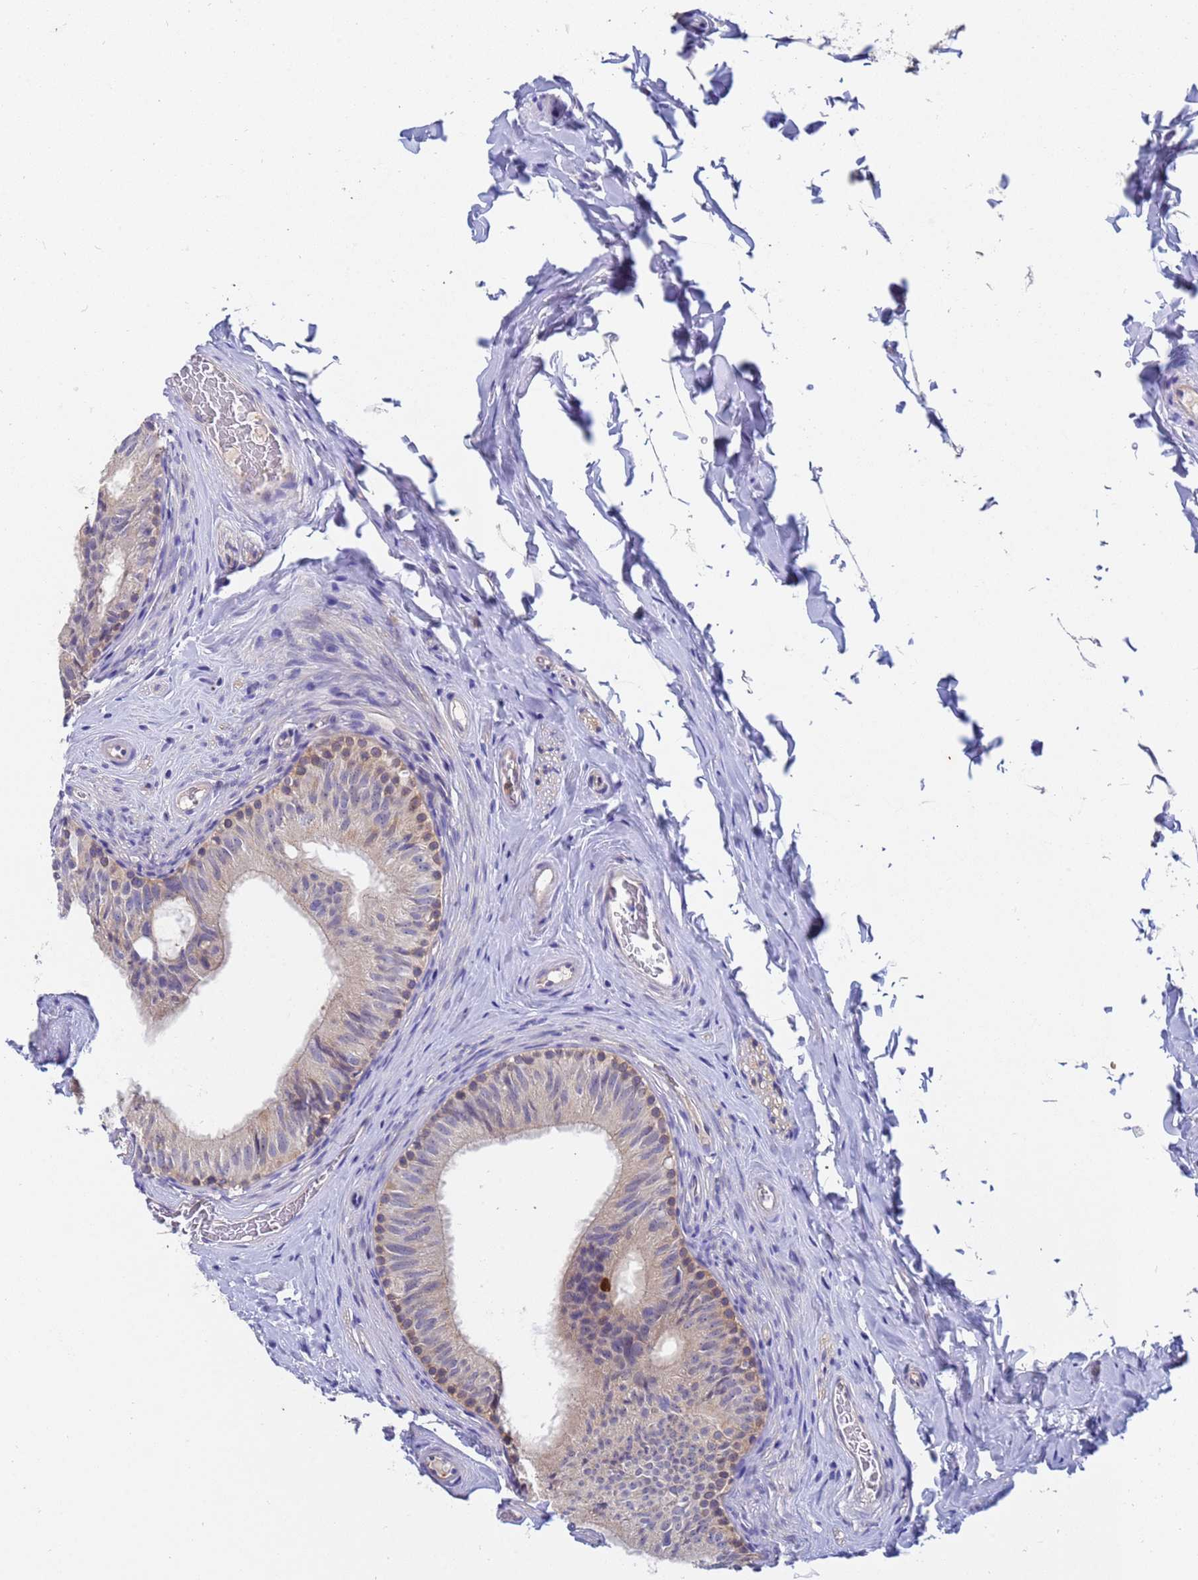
{"staining": {"intensity": "moderate", "quantity": "<25%", "location": "cytoplasmic/membranous"}, "tissue": "epididymis", "cell_type": "Glandular cells", "image_type": "normal", "snomed": [{"axis": "morphology", "description": "Normal tissue, NOS"}, {"axis": "topography", "description": "Epididymis"}], "caption": "Protein expression analysis of unremarkable human epididymis reveals moderate cytoplasmic/membranous expression in approximately <25% of glandular cells. (Brightfield microscopy of DAB IHC at high magnification).", "gene": "TTLL11", "patient": {"sex": "male", "age": 34}}